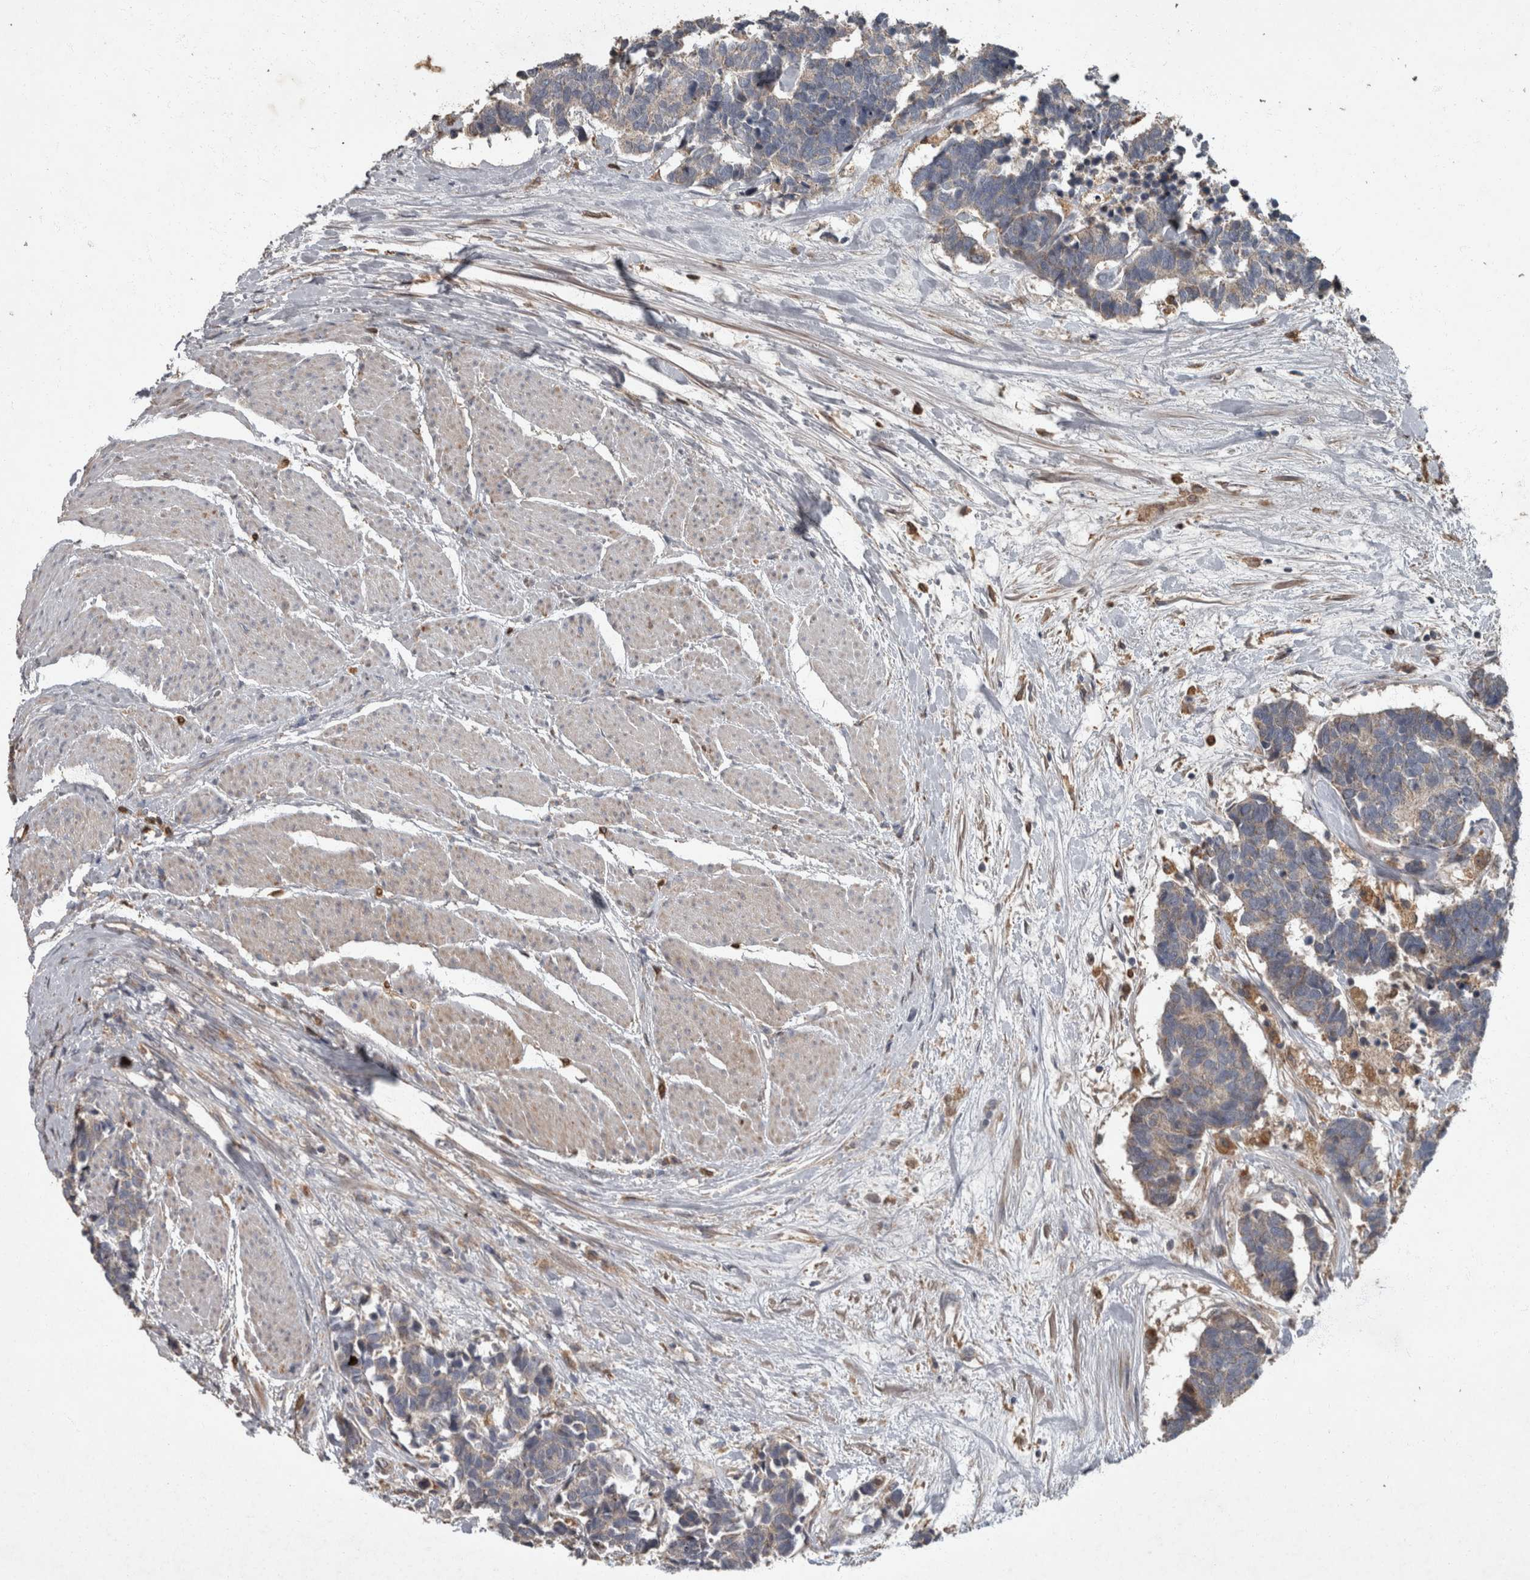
{"staining": {"intensity": "negative", "quantity": "none", "location": "none"}, "tissue": "carcinoid", "cell_type": "Tumor cells", "image_type": "cancer", "snomed": [{"axis": "morphology", "description": "Carcinoma, NOS"}, {"axis": "morphology", "description": "Carcinoid, malignant, NOS"}, {"axis": "topography", "description": "Urinary bladder"}], "caption": "Carcinoid was stained to show a protein in brown. There is no significant expression in tumor cells. The staining is performed using DAB (3,3'-diaminobenzidine) brown chromogen with nuclei counter-stained in using hematoxylin.", "gene": "PPP1R3C", "patient": {"sex": "male", "age": 57}}